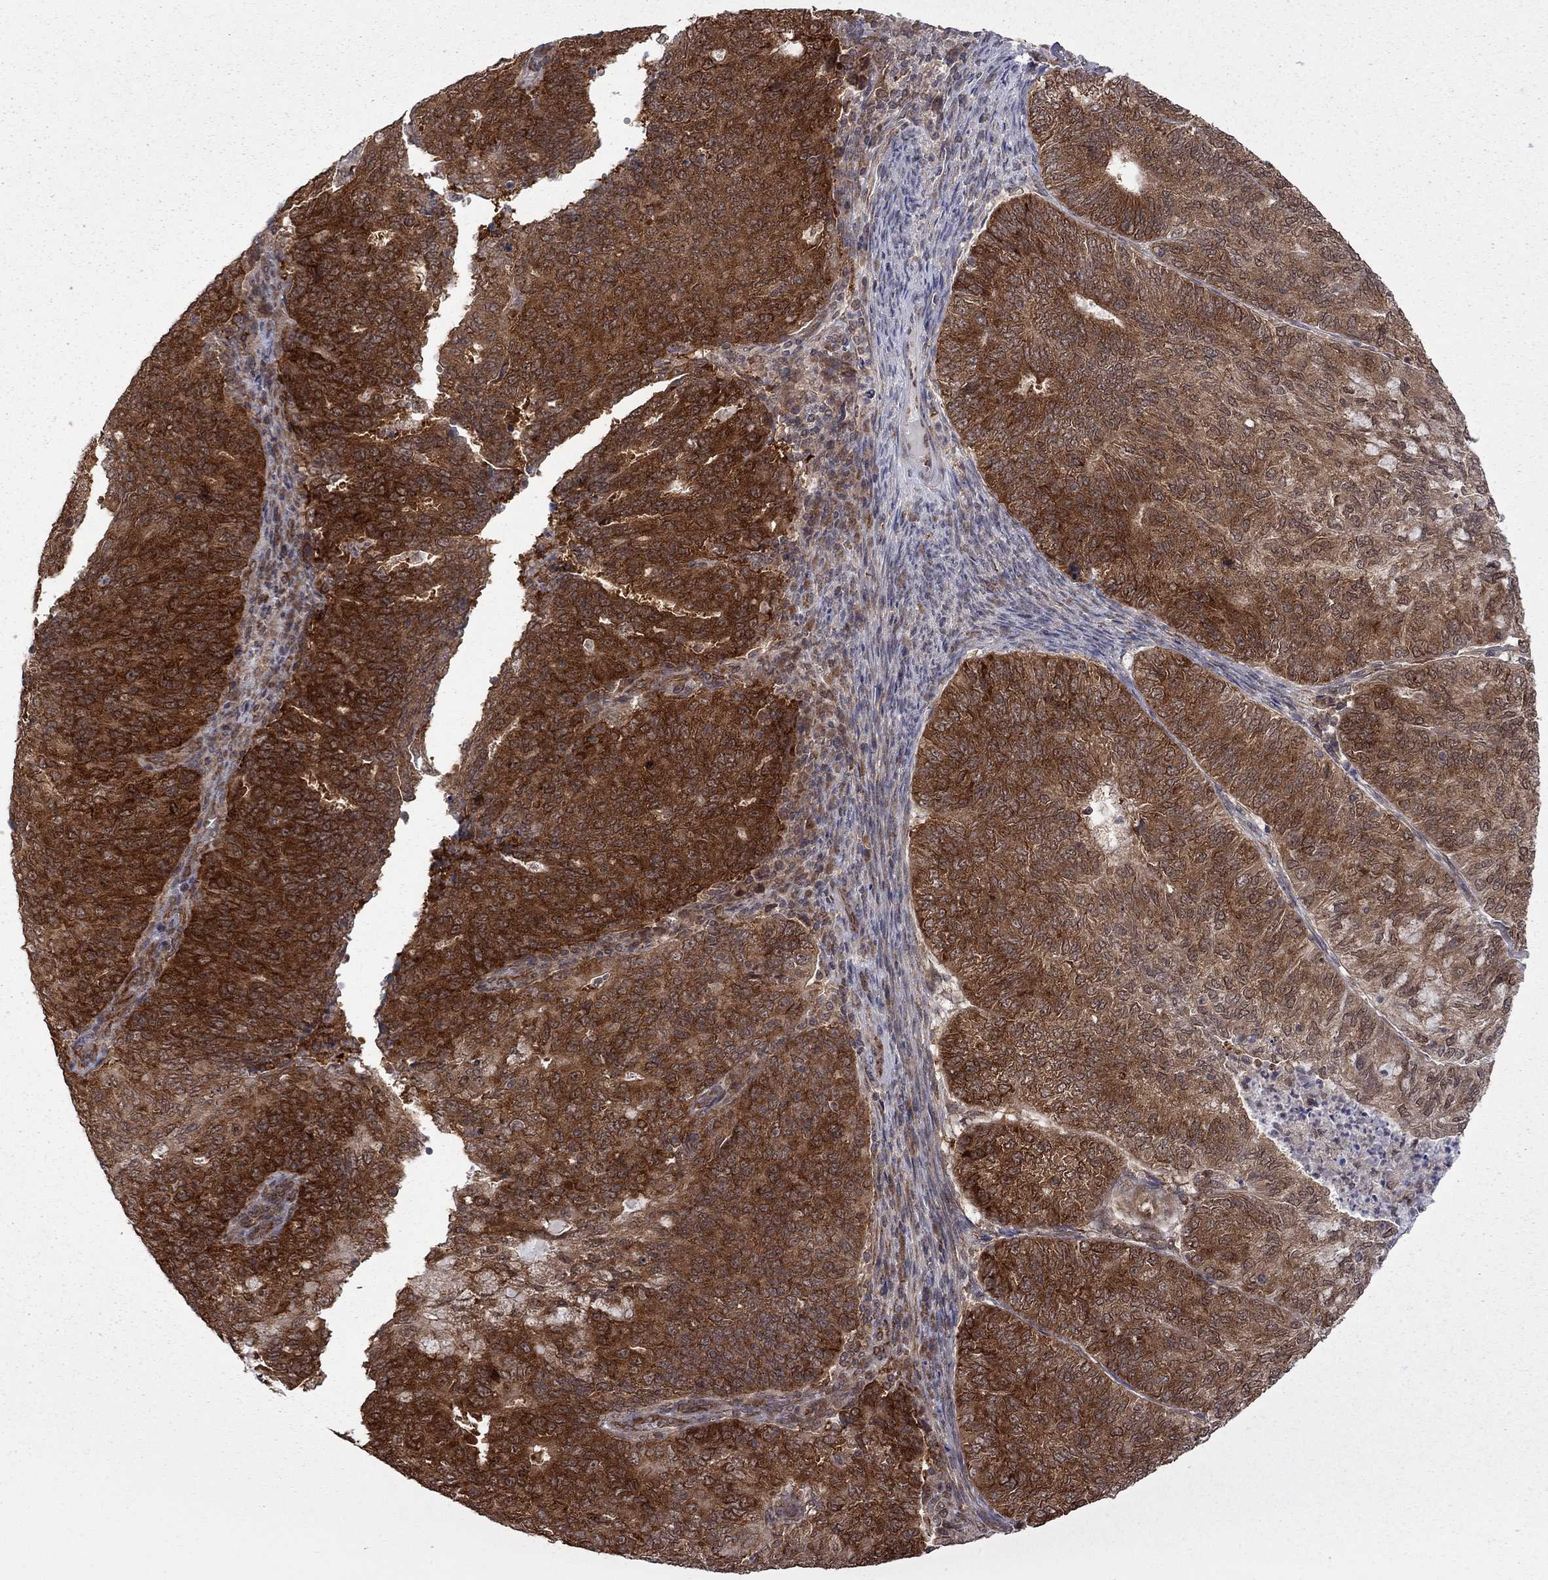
{"staining": {"intensity": "strong", "quantity": ">75%", "location": "cytoplasmic/membranous"}, "tissue": "endometrial cancer", "cell_type": "Tumor cells", "image_type": "cancer", "snomed": [{"axis": "morphology", "description": "Adenocarcinoma, NOS"}, {"axis": "topography", "description": "Endometrium"}], "caption": "Immunohistochemical staining of adenocarcinoma (endometrial) displays high levels of strong cytoplasmic/membranous staining in about >75% of tumor cells.", "gene": "NAA50", "patient": {"sex": "female", "age": 82}}